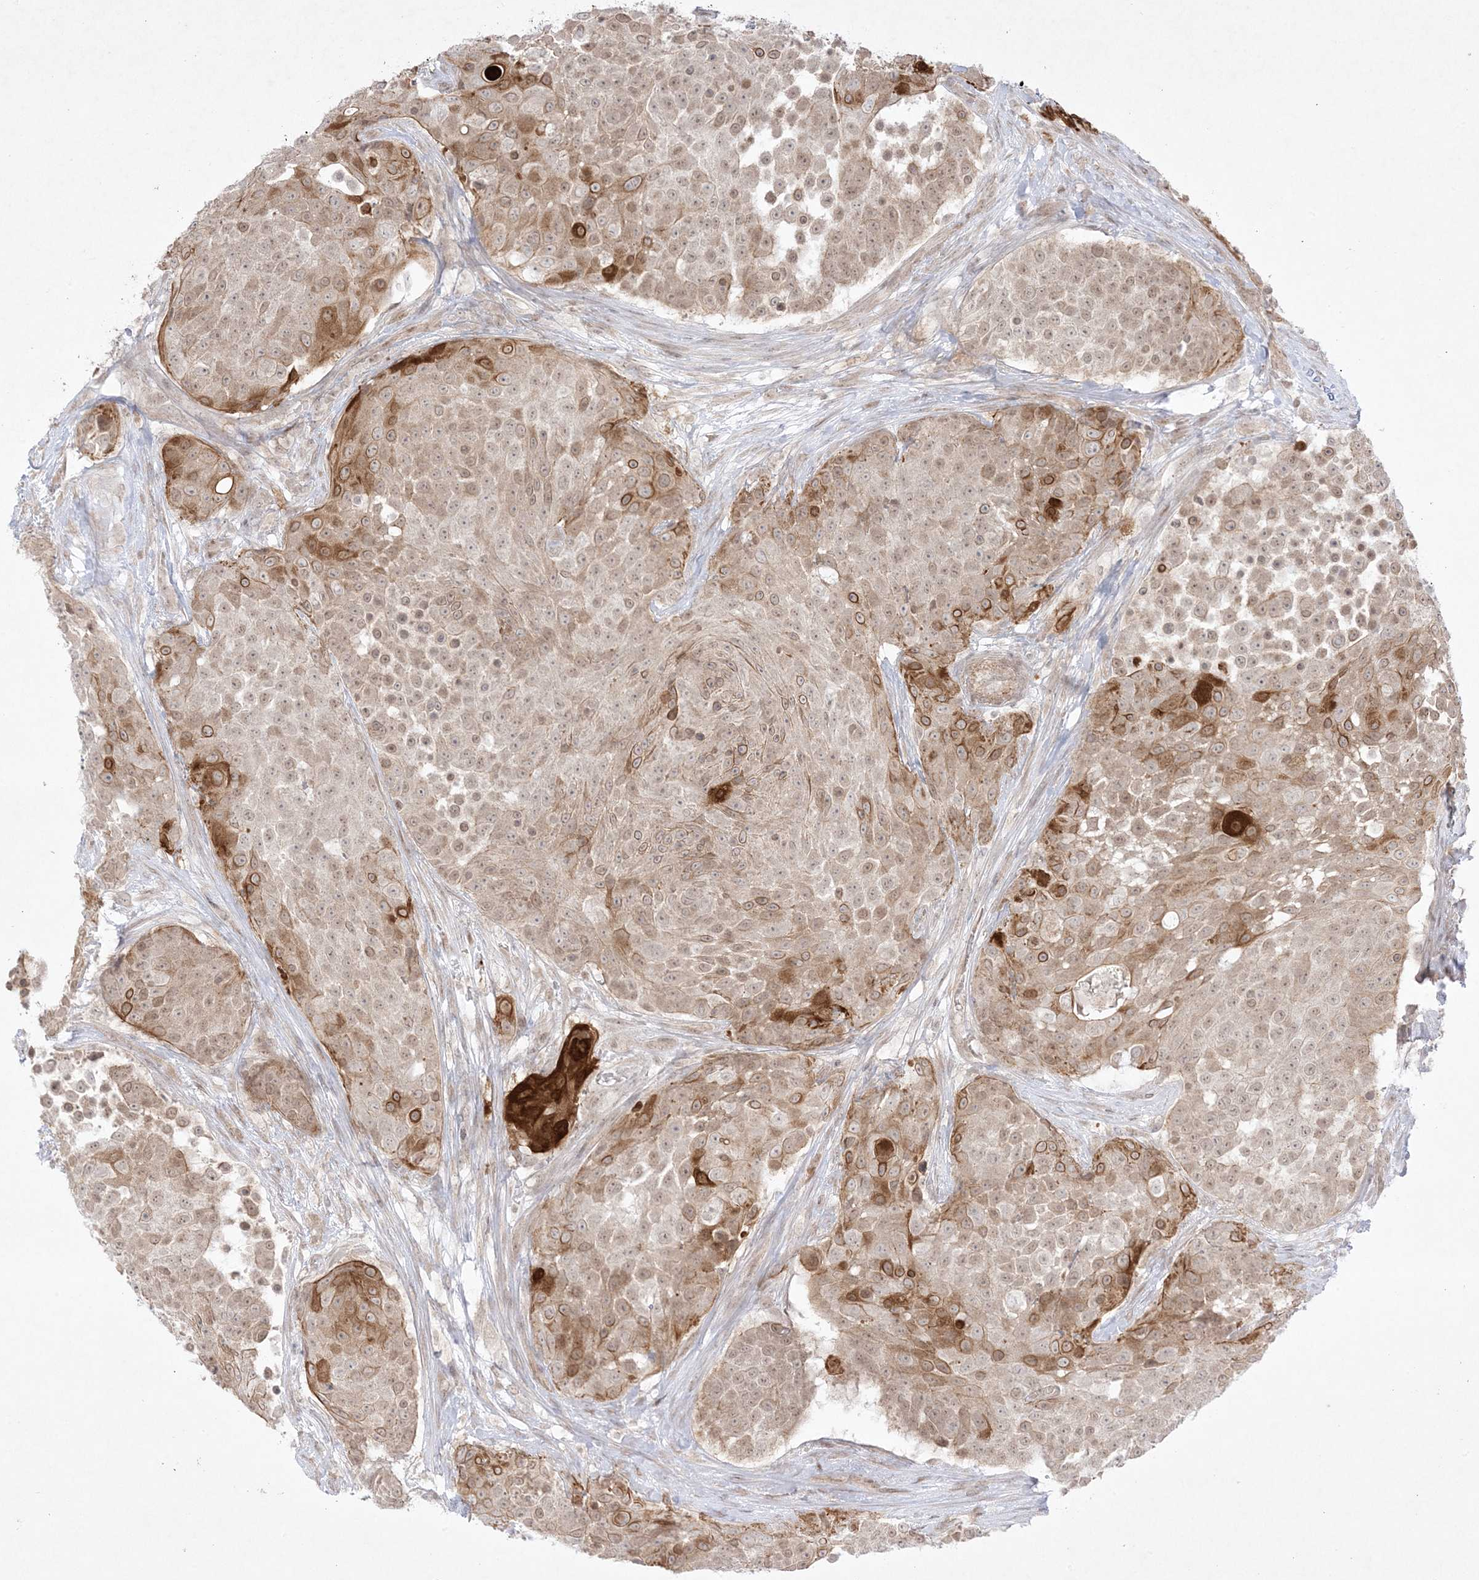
{"staining": {"intensity": "moderate", "quantity": ">75%", "location": "cytoplasmic/membranous,nuclear"}, "tissue": "urothelial cancer", "cell_type": "Tumor cells", "image_type": "cancer", "snomed": [{"axis": "morphology", "description": "Urothelial carcinoma, High grade"}, {"axis": "topography", "description": "Urinary bladder"}], "caption": "Human urothelial carcinoma (high-grade) stained with a protein marker displays moderate staining in tumor cells.", "gene": "PTK6", "patient": {"sex": "female", "age": 63}}